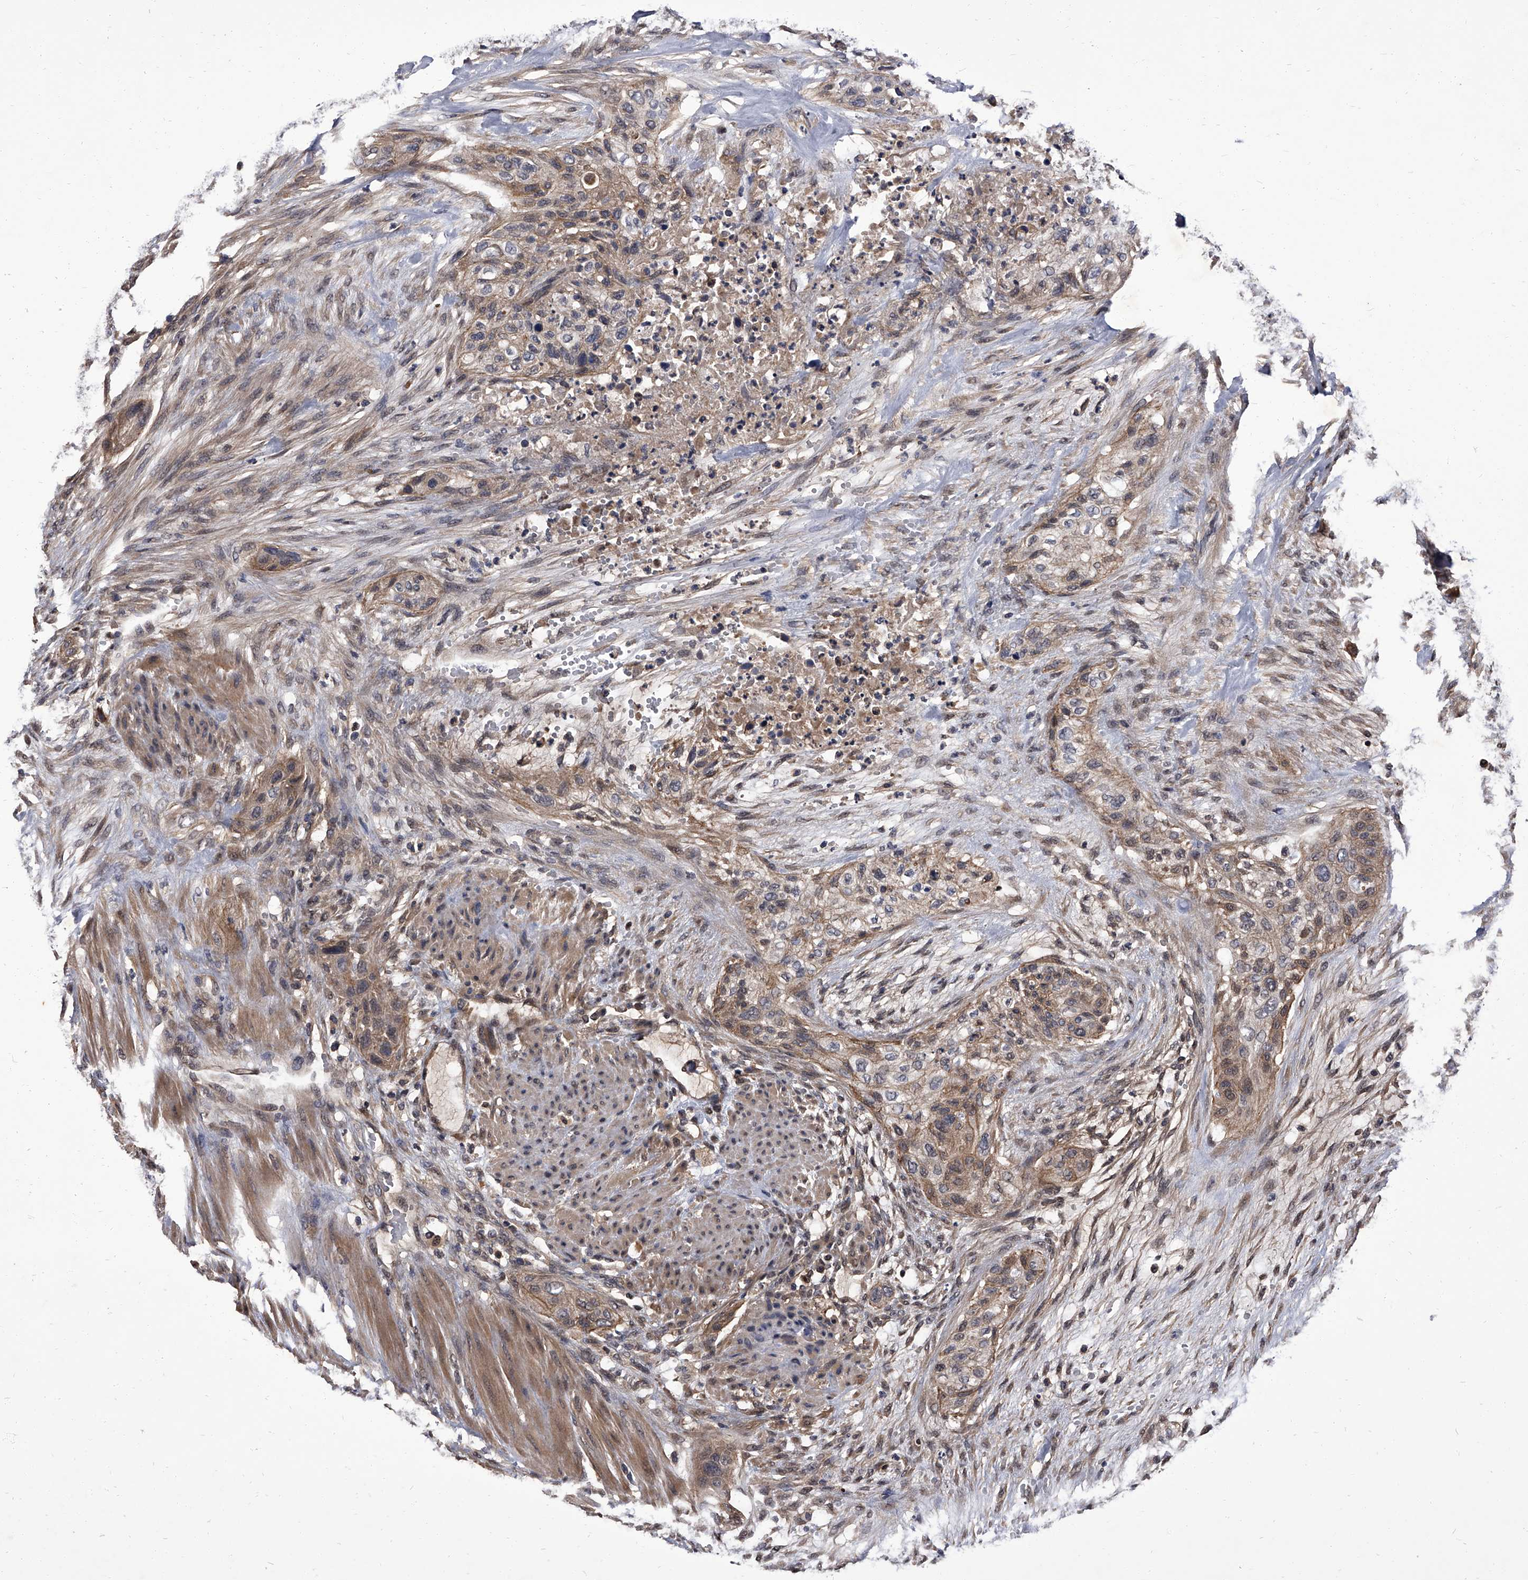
{"staining": {"intensity": "weak", "quantity": "25%-75%", "location": "cytoplasmic/membranous"}, "tissue": "urothelial cancer", "cell_type": "Tumor cells", "image_type": "cancer", "snomed": [{"axis": "morphology", "description": "Urothelial carcinoma, High grade"}, {"axis": "topography", "description": "Urinary bladder"}], "caption": "Tumor cells show low levels of weak cytoplasmic/membranous staining in about 25%-75% of cells in high-grade urothelial carcinoma.", "gene": "SLC18B1", "patient": {"sex": "male", "age": 35}}